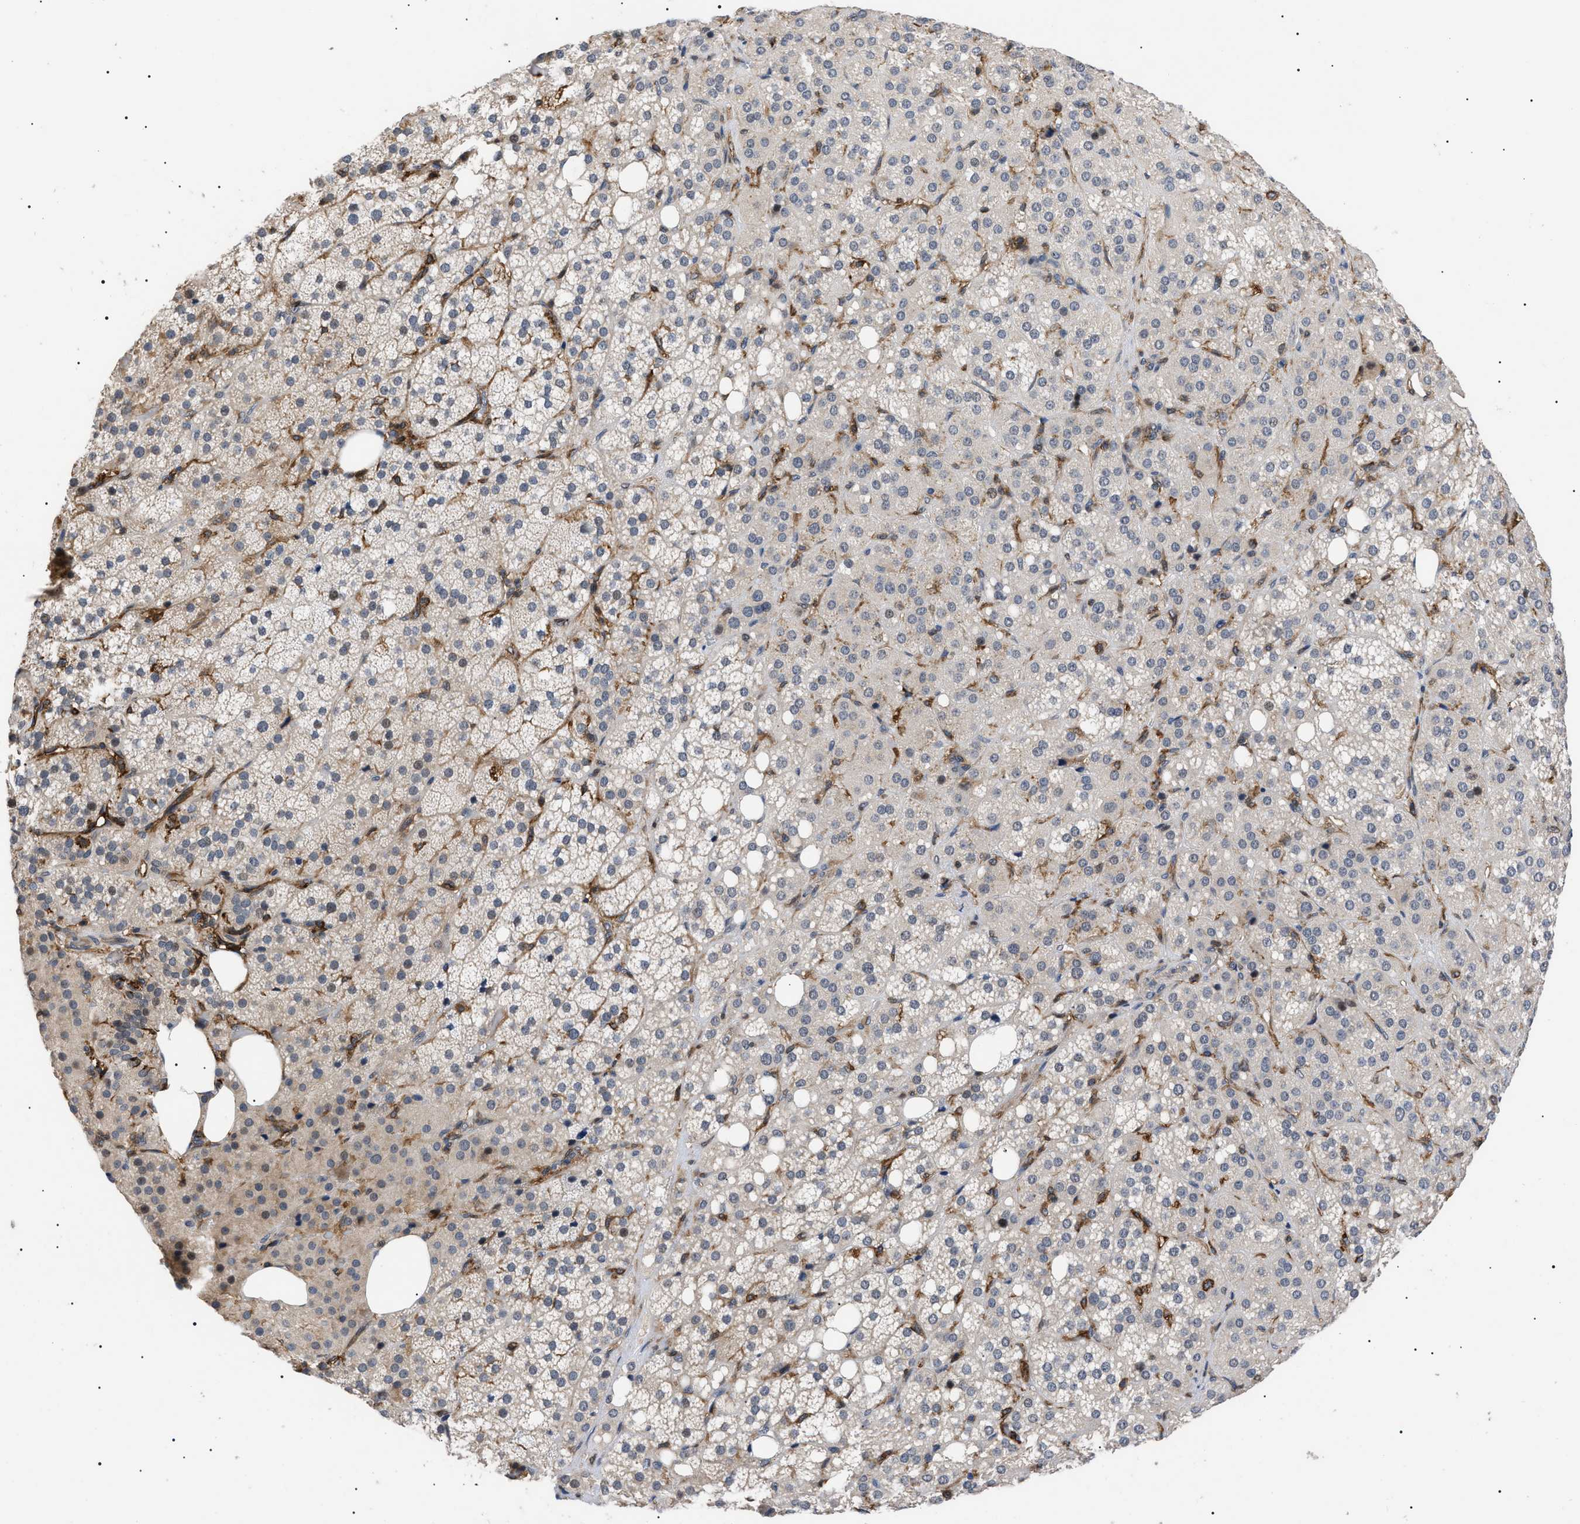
{"staining": {"intensity": "moderate", "quantity": ">75%", "location": "cytoplasmic/membranous"}, "tissue": "adrenal gland", "cell_type": "Glandular cells", "image_type": "normal", "snomed": [{"axis": "morphology", "description": "Normal tissue, NOS"}, {"axis": "topography", "description": "Adrenal gland"}], "caption": "Unremarkable adrenal gland displays moderate cytoplasmic/membranous expression in about >75% of glandular cells, visualized by immunohistochemistry. (DAB (3,3'-diaminobenzidine) IHC, brown staining for protein, blue staining for nuclei).", "gene": "CD300A", "patient": {"sex": "female", "age": 59}}